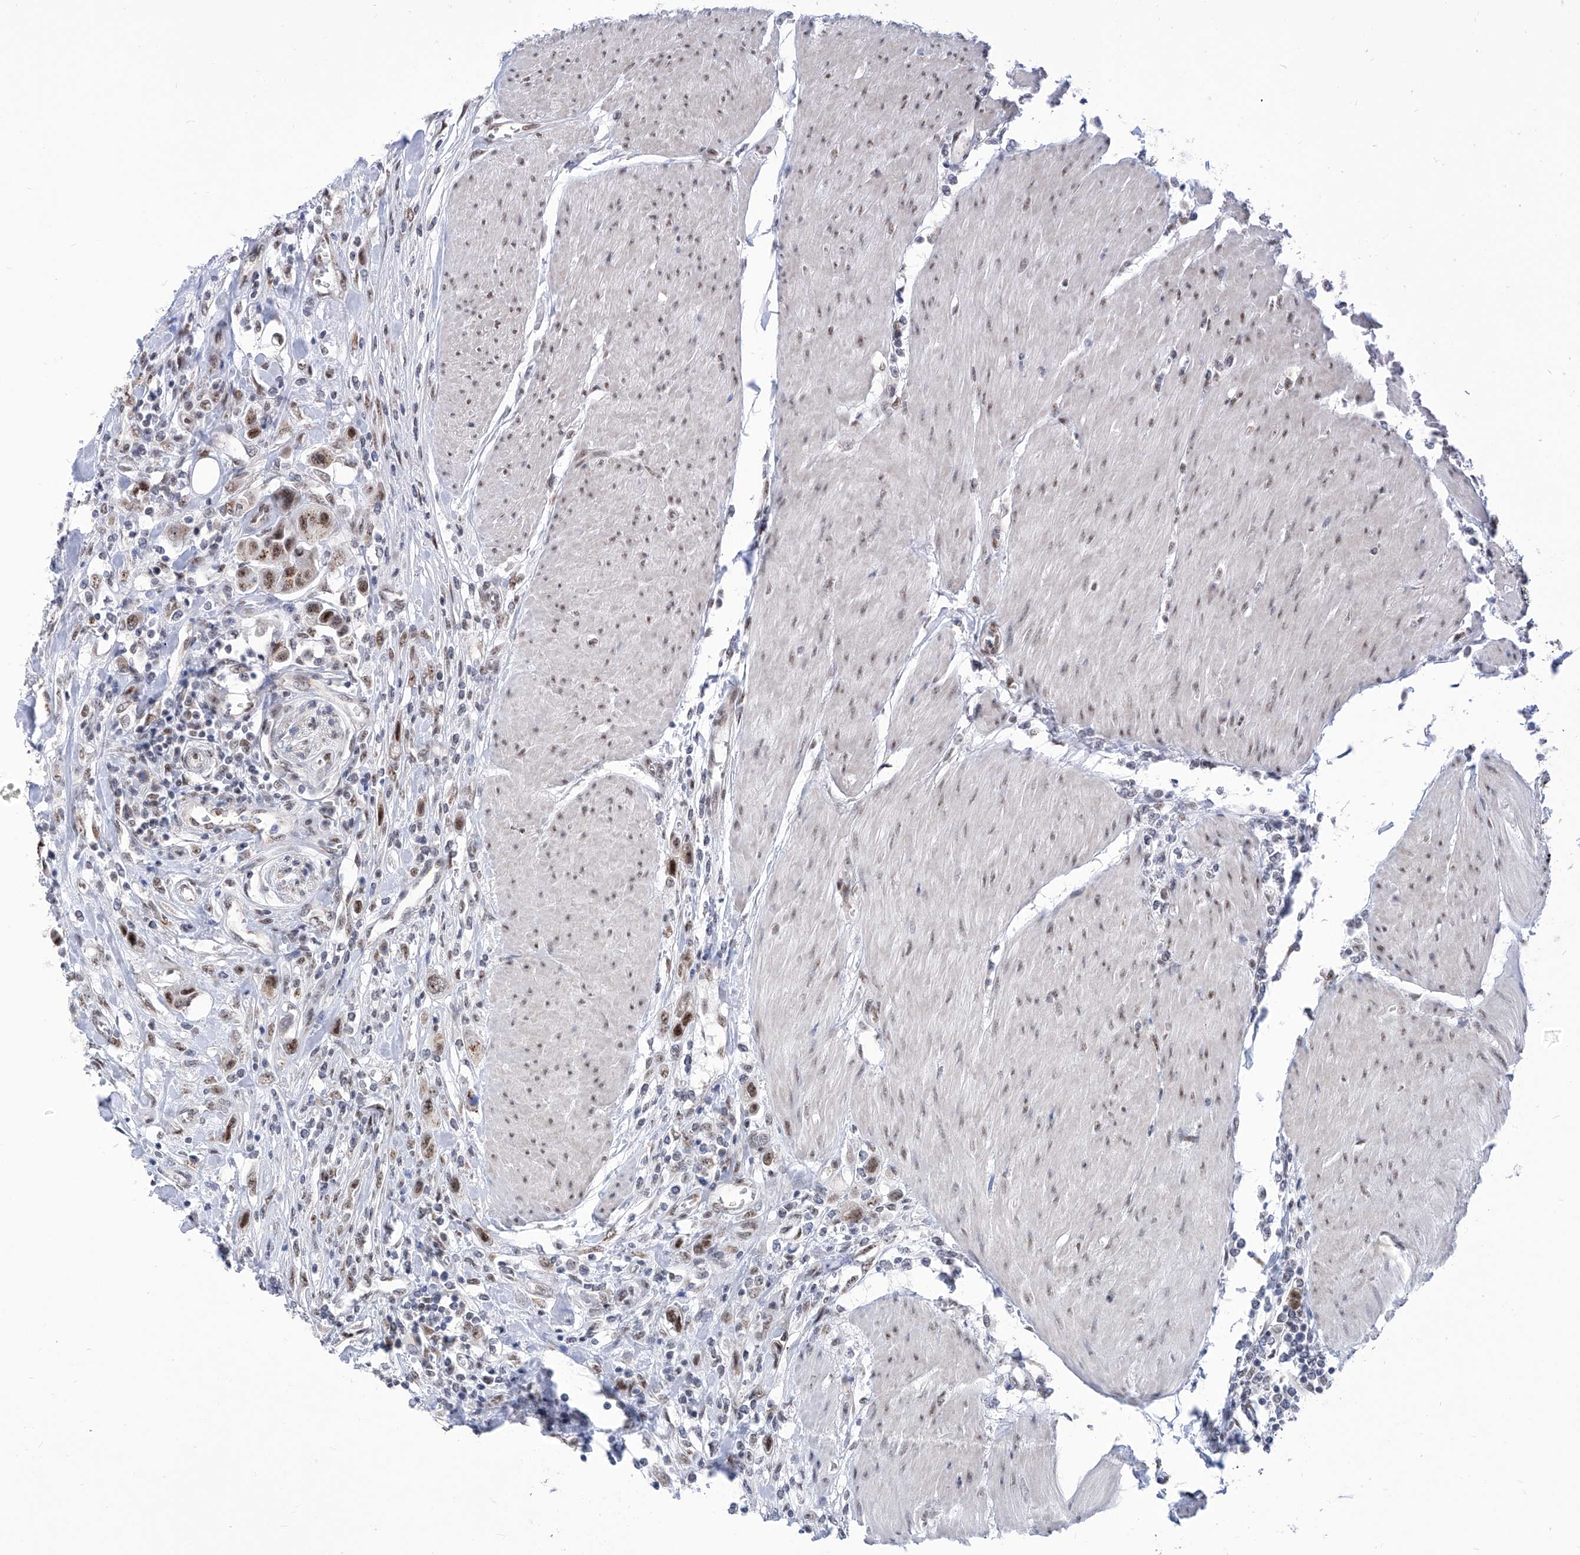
{"staining": {"intensity": "moderate", "quantity": ">75%", "location": "nuclear"}, "tissue": "urothelial cancer", "cell_type": "Tumor cells", "image_type": "cancer", "snomed": [{"axis": "morphology", "description": "Urothelial carcinoma, High grade"}, {"axis": "topography", "description": "Urinary bladder"}], "caption": "There is medium levels of moderate nuclear staining in tumor cells of urothelial cancer, as demonstrated by immunohistochemical staining (brown color).", "gene": "SART1", "patient": {"sex": "male", "age": 50}}